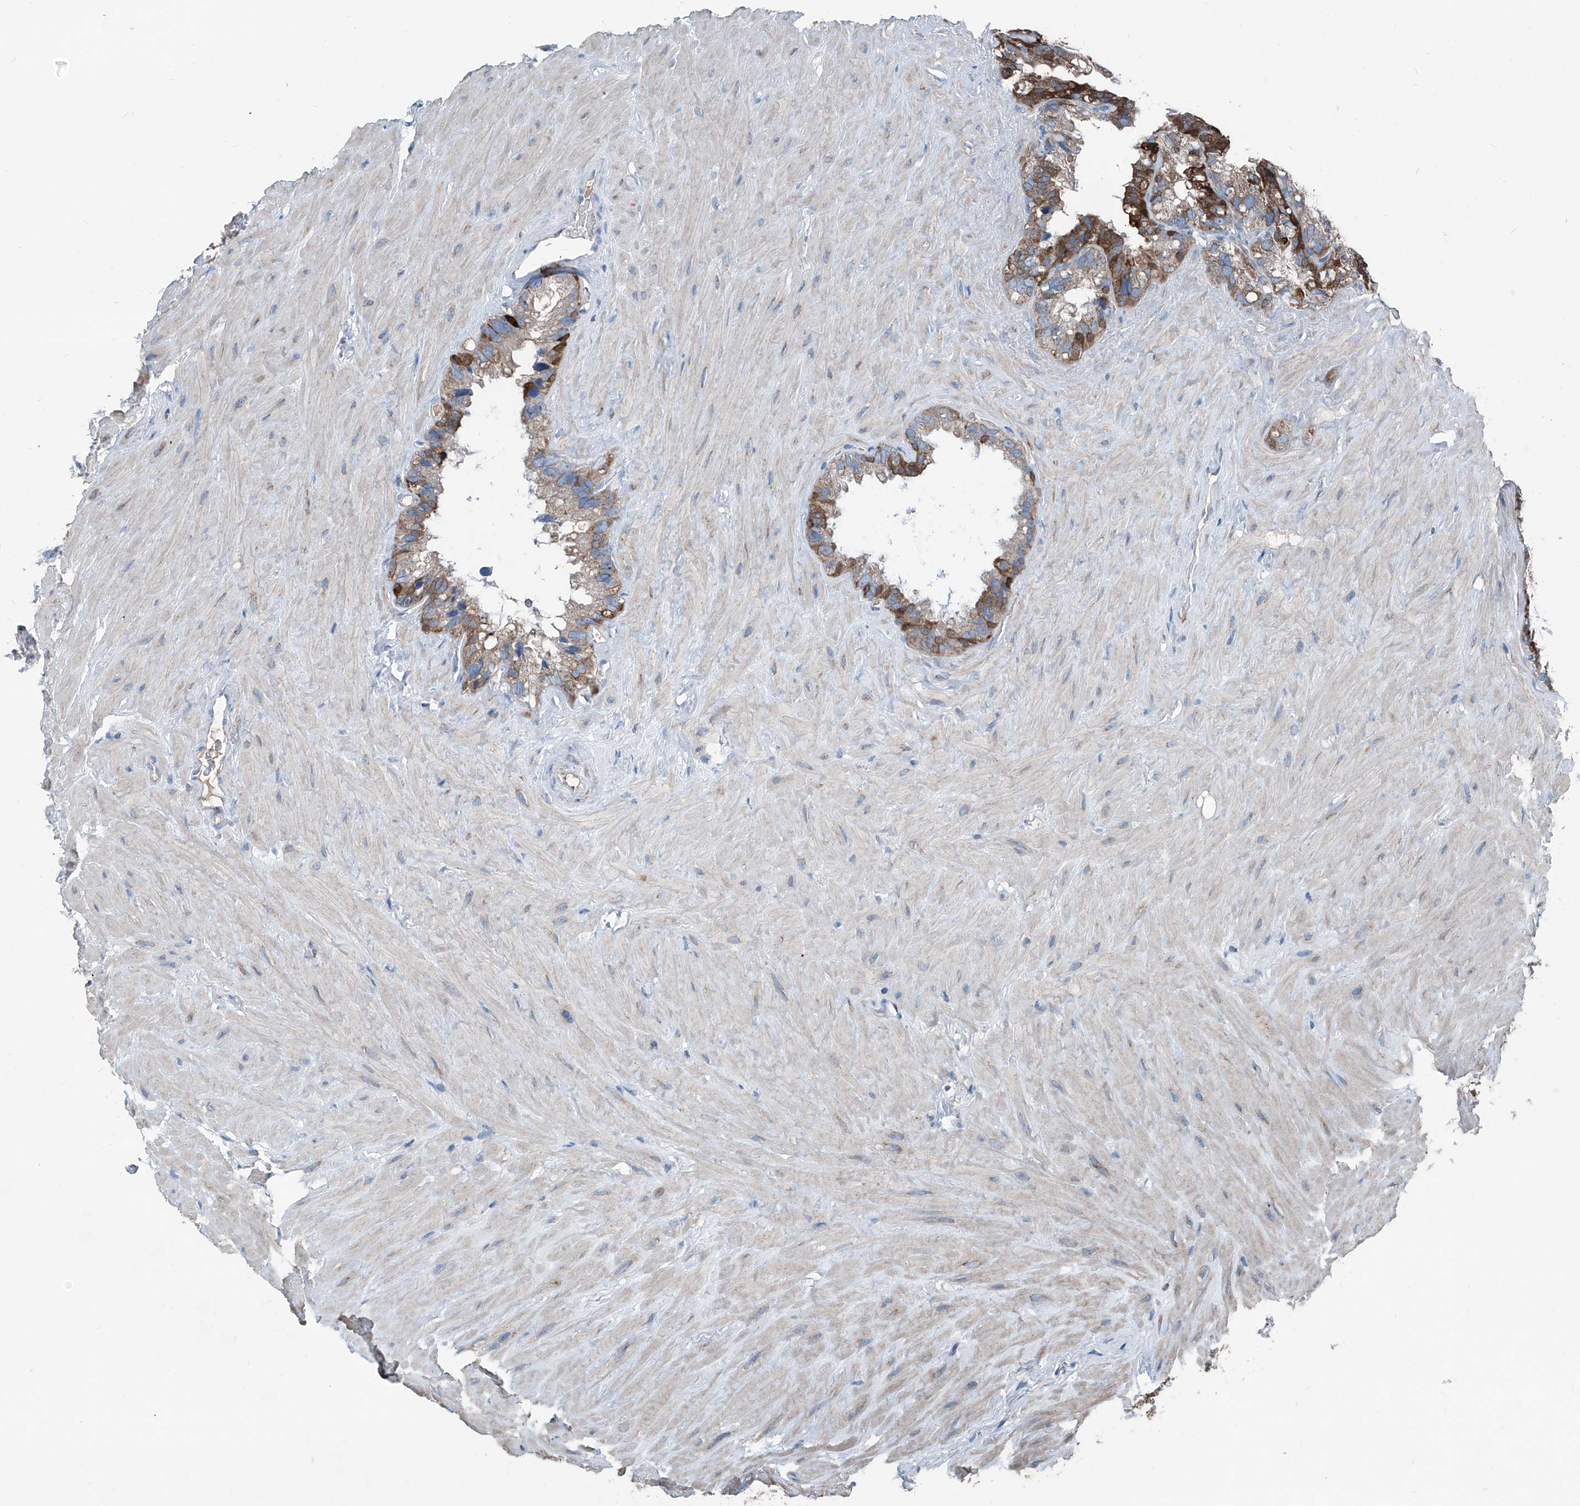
{"staining": {"intensity": "moderate", "quantity": ">75%", "location": "cytoplasmic/membranous"}, "tissue": "seminal vesicle", "cell_type": "Glandular cells", "image_type": "normal", "snomed": [{"axis": "morphology", "description": "Normal tissue, NOS"}, {"axis": "topography", "description": "Prostate"}, {"axis": "topography", "description": "Seminal veicle"}], "caption": "A micrograph showing moderate cytoplasmic/membranous staining in about >75% of glandular cells in benign seminal vesicle, as visualized by brown immunohistochemical staining.", "gene": "GPAT3", "patient": {"sex": "male", "age": 68}}